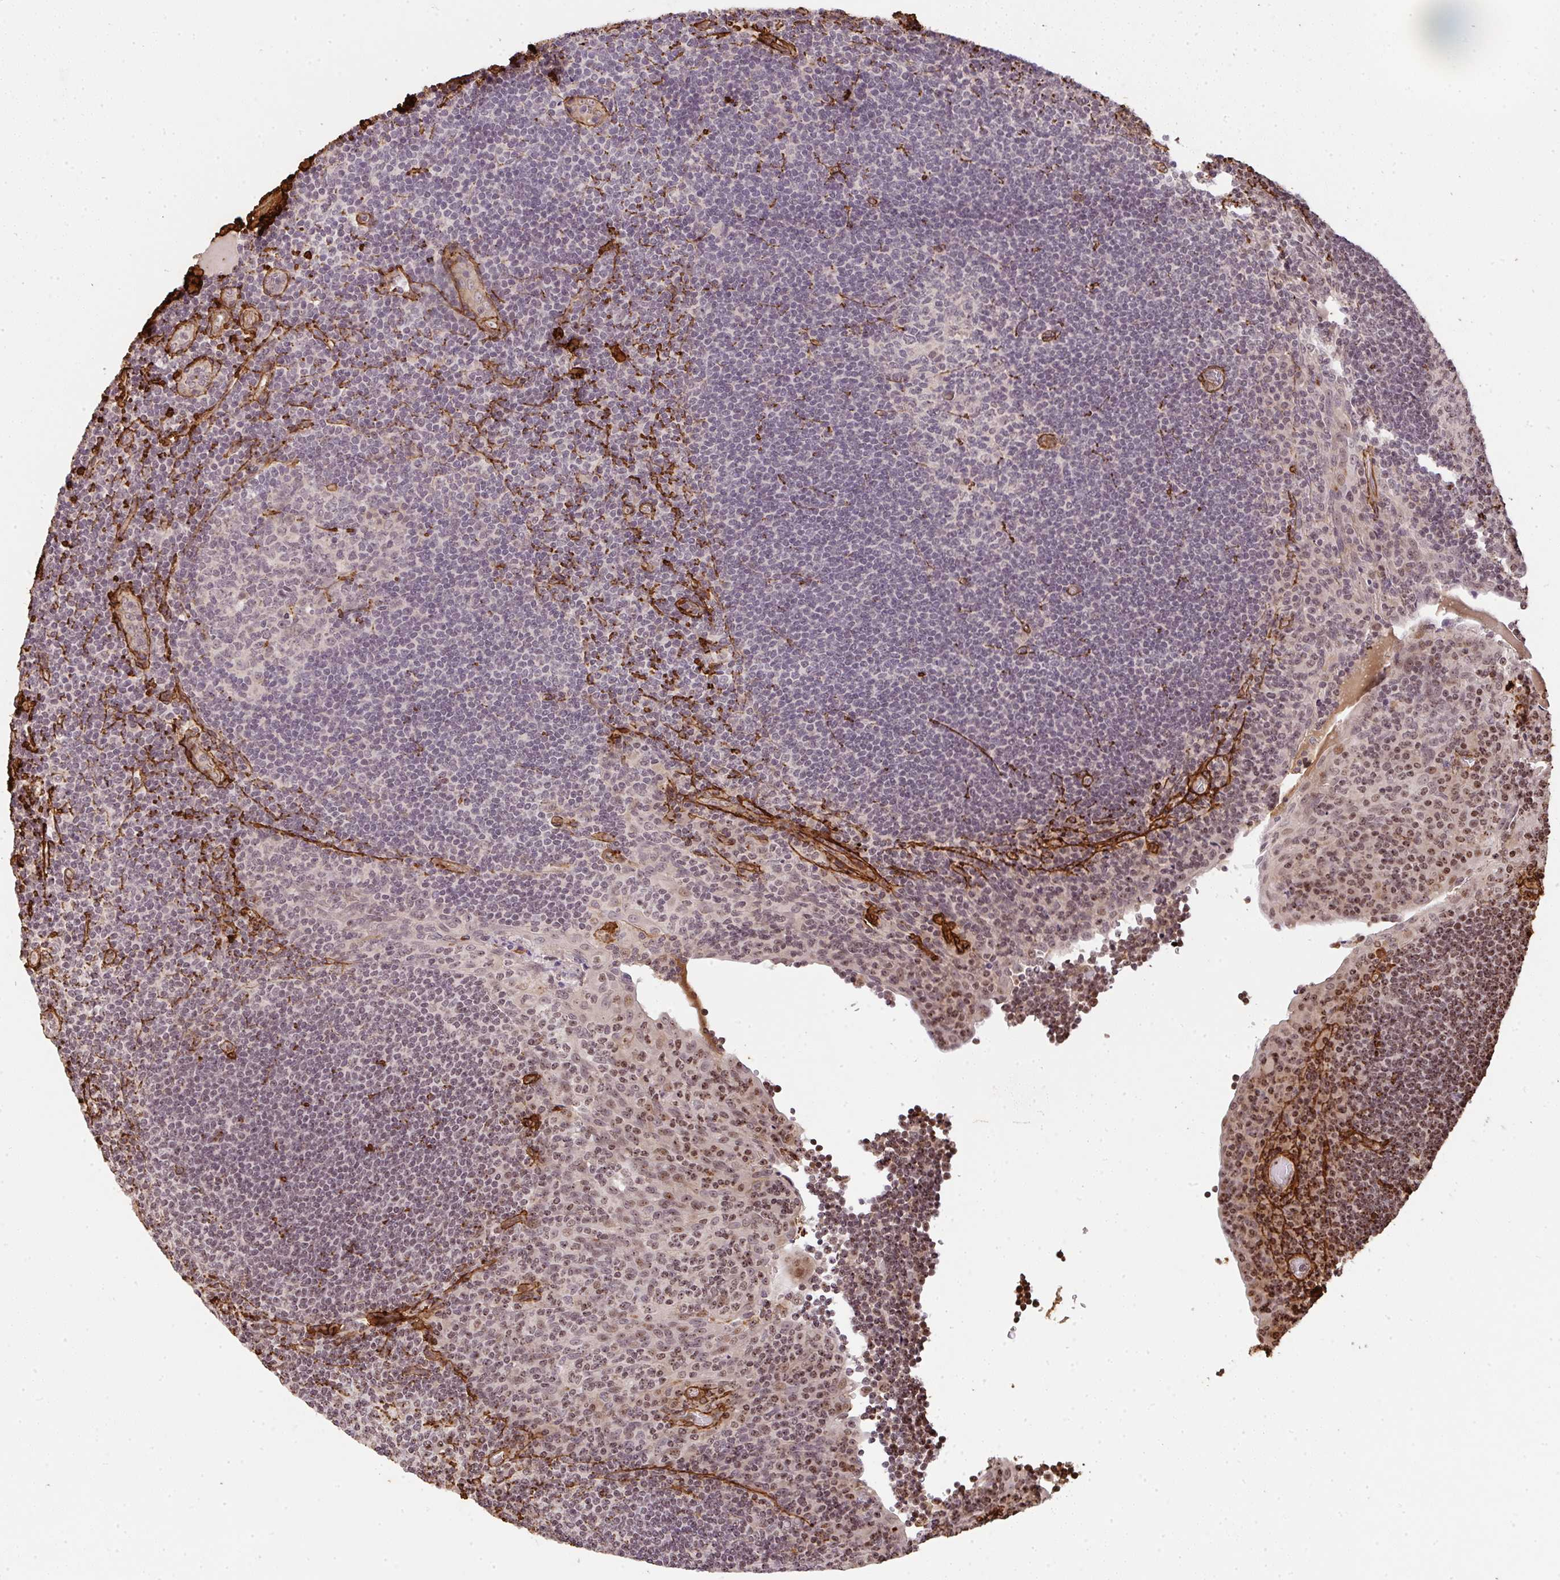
{"staining": {"intensity": "negative", "quantity": "none", "location": "none"}, "tissue": "tonsil", "cell_type": "Germinal center cells", "image_type": "normal", "snomed": [{"axis": "morphology", "description": "Normal tissue, NOS"}, {"axis": "topography", "description": "Tonsil"}], "caption": "IHC micrograph of unremarkable tonsil: tonsil stained with DAB (3,3'-diaminobenzidine) shows no significant protein staining in germinal center cells.", "gene": "COL3A1", "patient": {"sex": "male", "age": 17}}